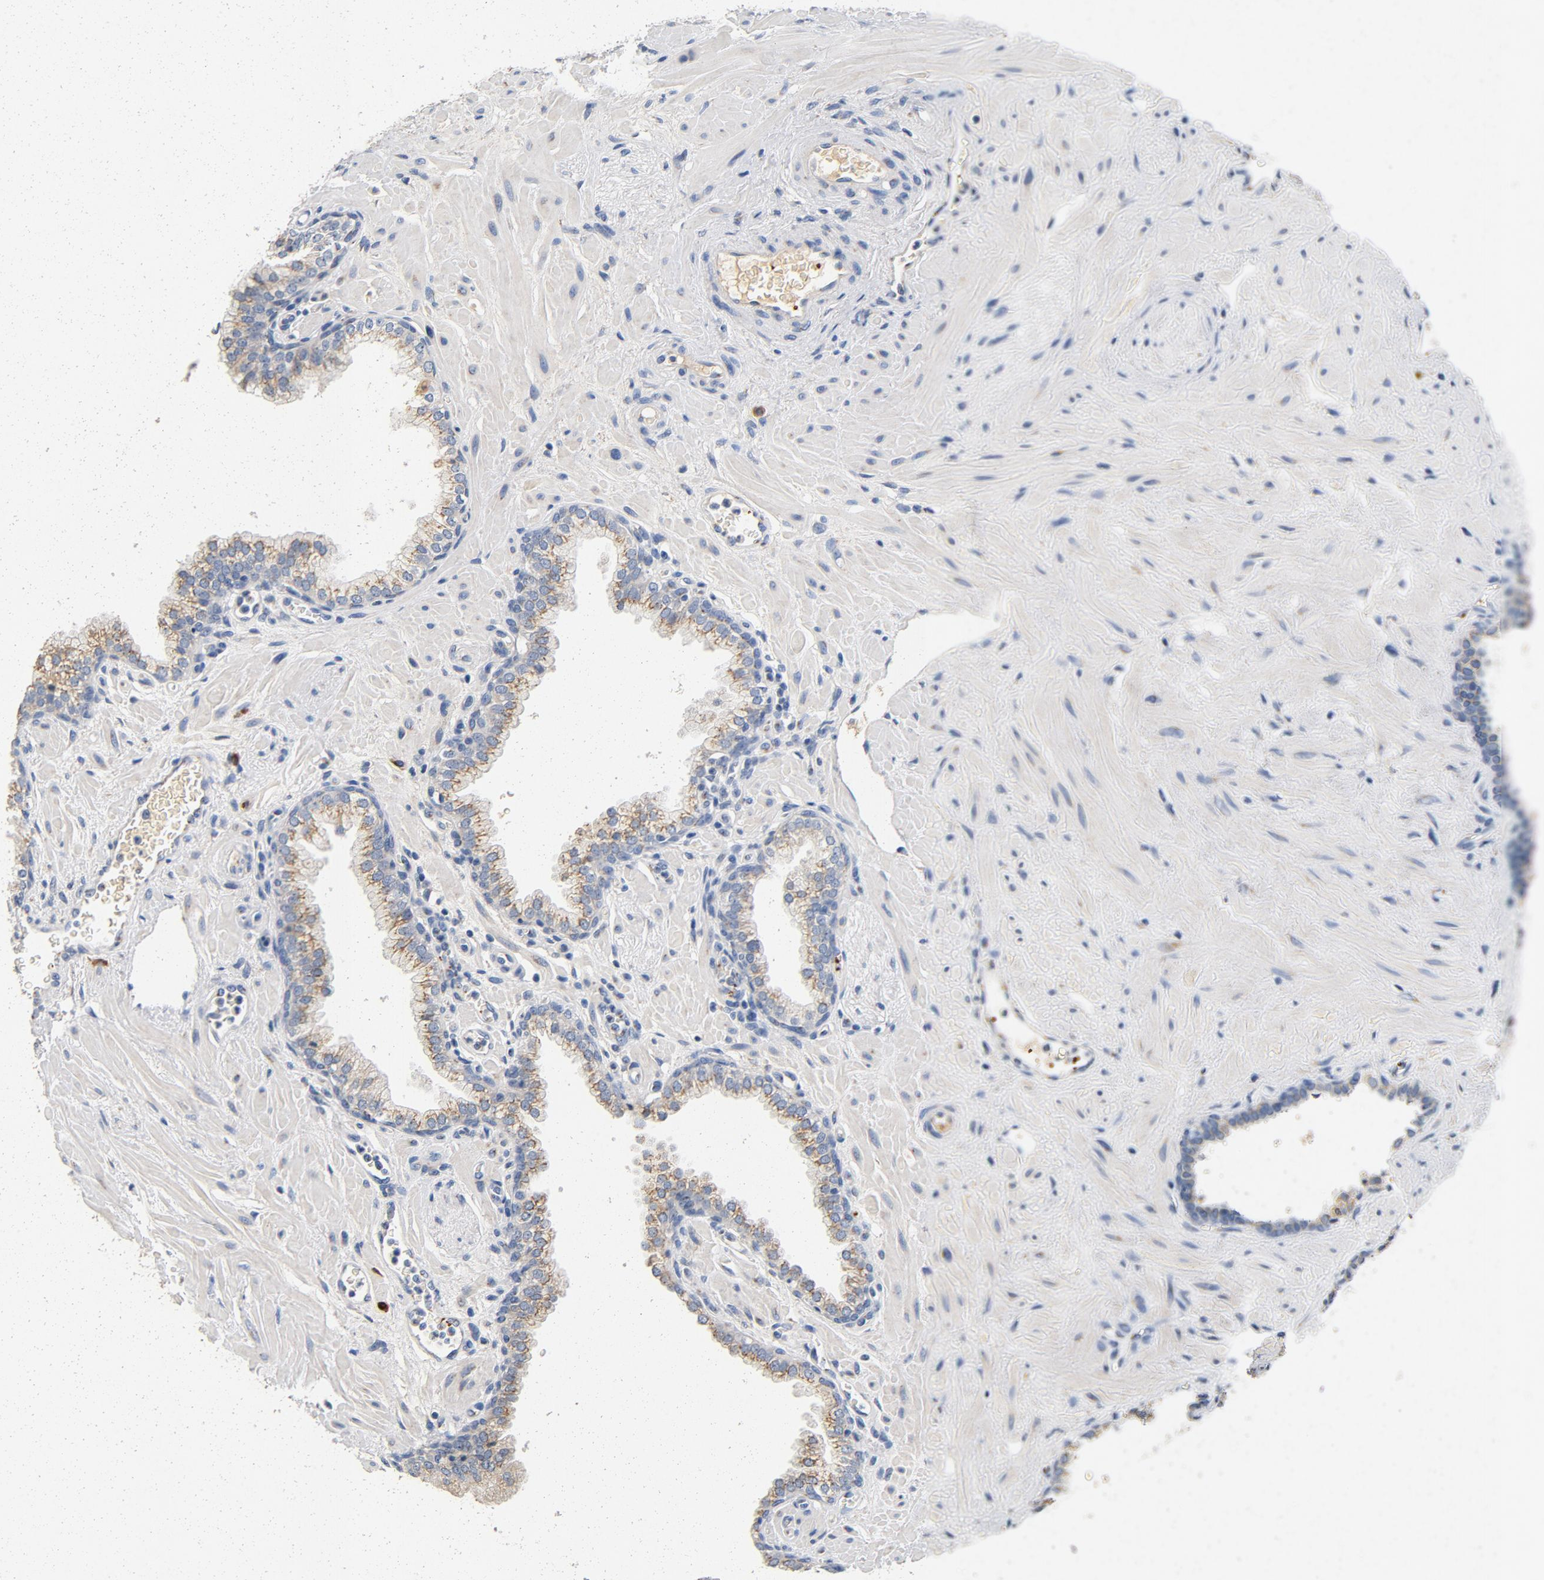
{"staining": {"intensity": "negative", "quantity": "none", "location": "none"}, "tissue": "prostate", "cell_type": "Glandular cells", "image_type": "normal", "snomed": [{"axis": "morphology", "description": "Normal tissue, NOS"}, {"axis": "topography", "description": "Prostate"}], "caption": "High magnification brightfield microscopy of unremarkable prostate stained with DAB (3,3'-diaminobenzidine) (brown) and counterstained with hematoxylin (blue): glandular cells show no significant staining.", "gene": "LMAN2", "patient": {"sex": "male", "age": 60}}